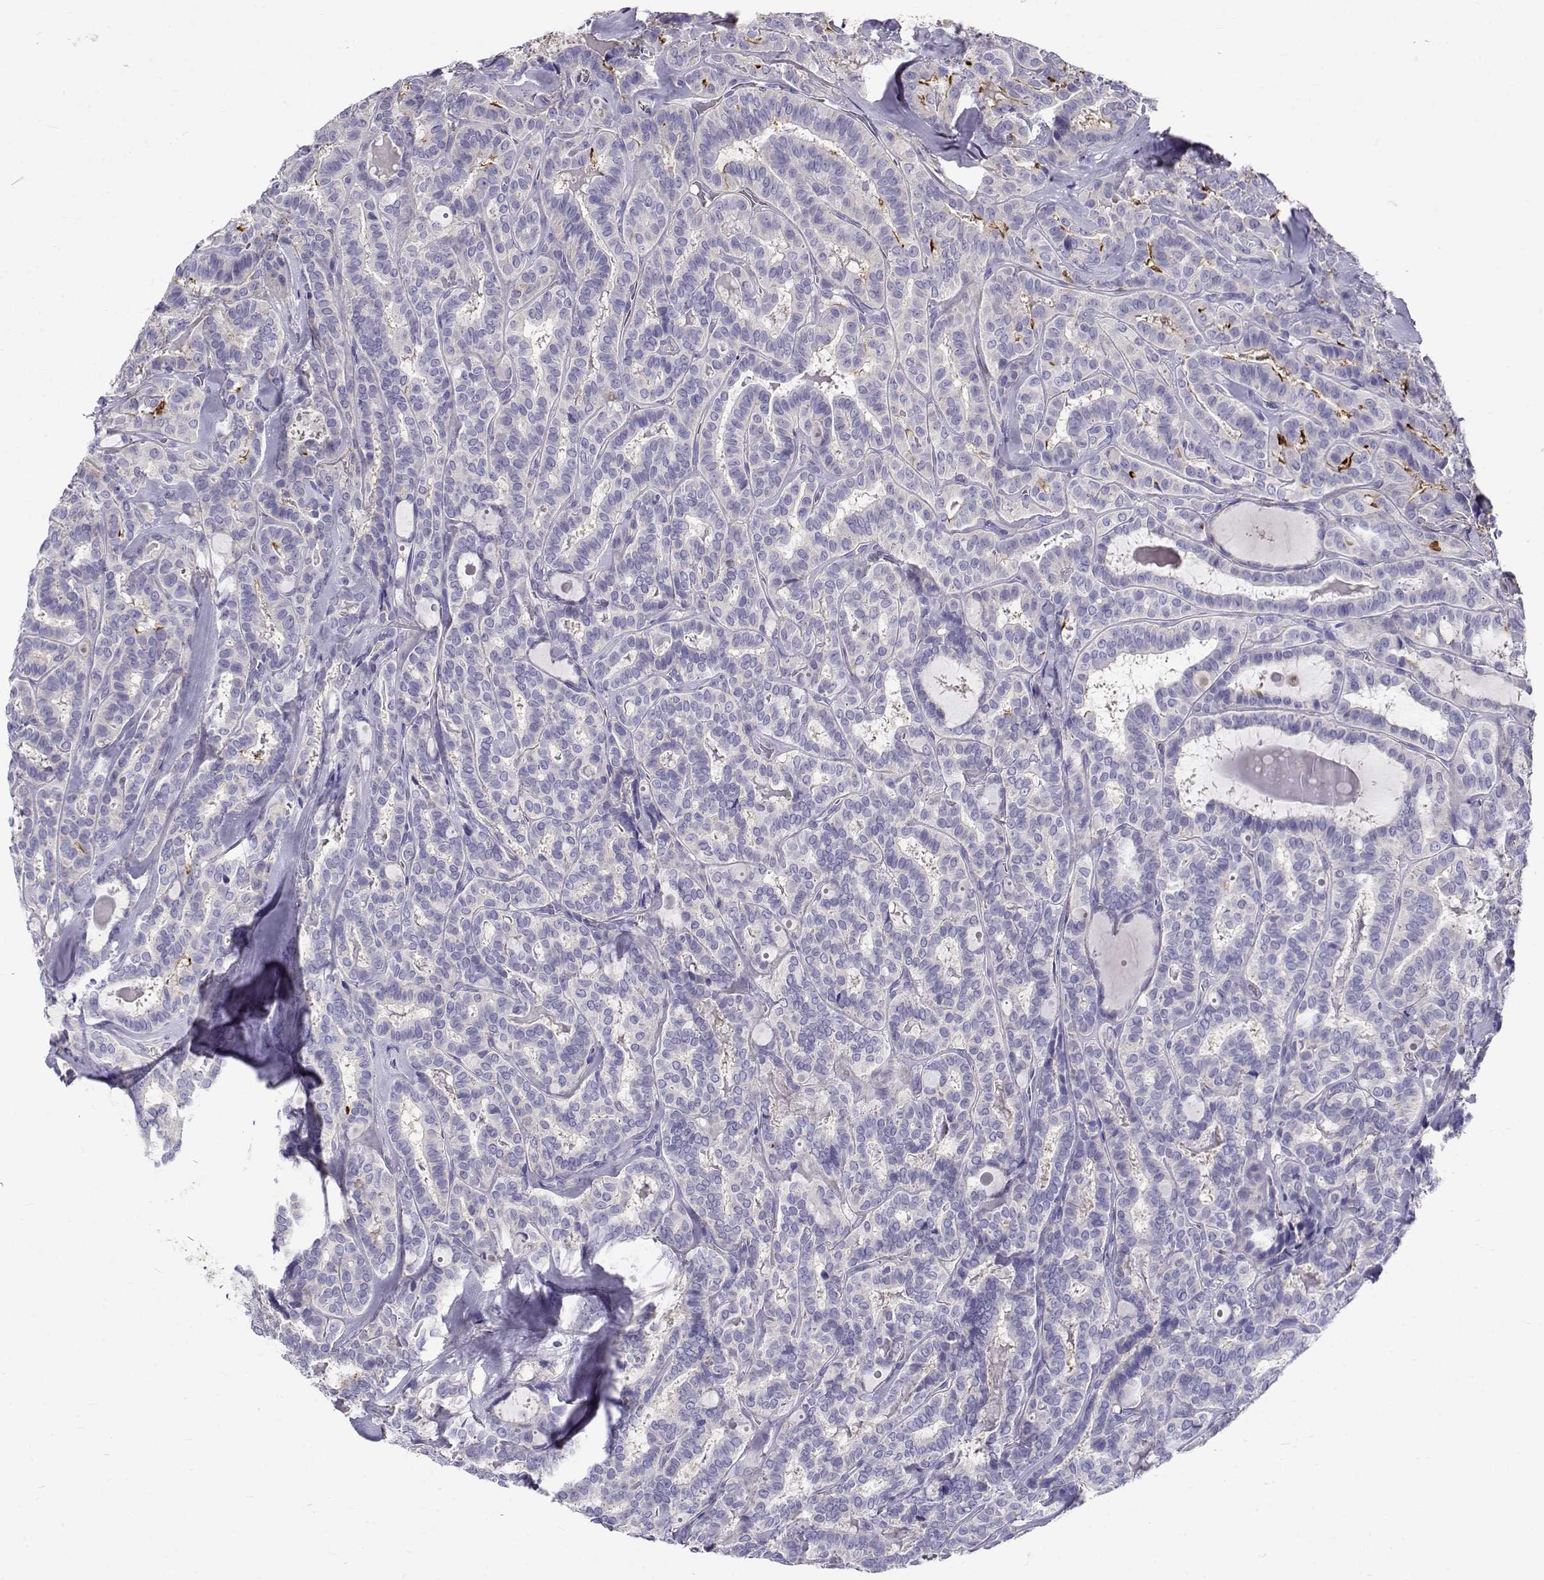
{"staining": {"intensity": "negative", "quantity": "none", "location": "none"}, "tissue": "thyroid cancer", "cell_type": "Tumor cells", "image_type": "cancer", "snomed": [{"axis": "morphology", "description": "Papillary adenocarcinoma, NOS"}, {"axis": "topography", "description": "Thyroid gland"}], "caption": "Tumor cells are negative for brown protein staining in thyroid cancer (papillary adenocarcinoma).", "gene": "IGSF1", "patient": {"sex": "female", "age": 39}}